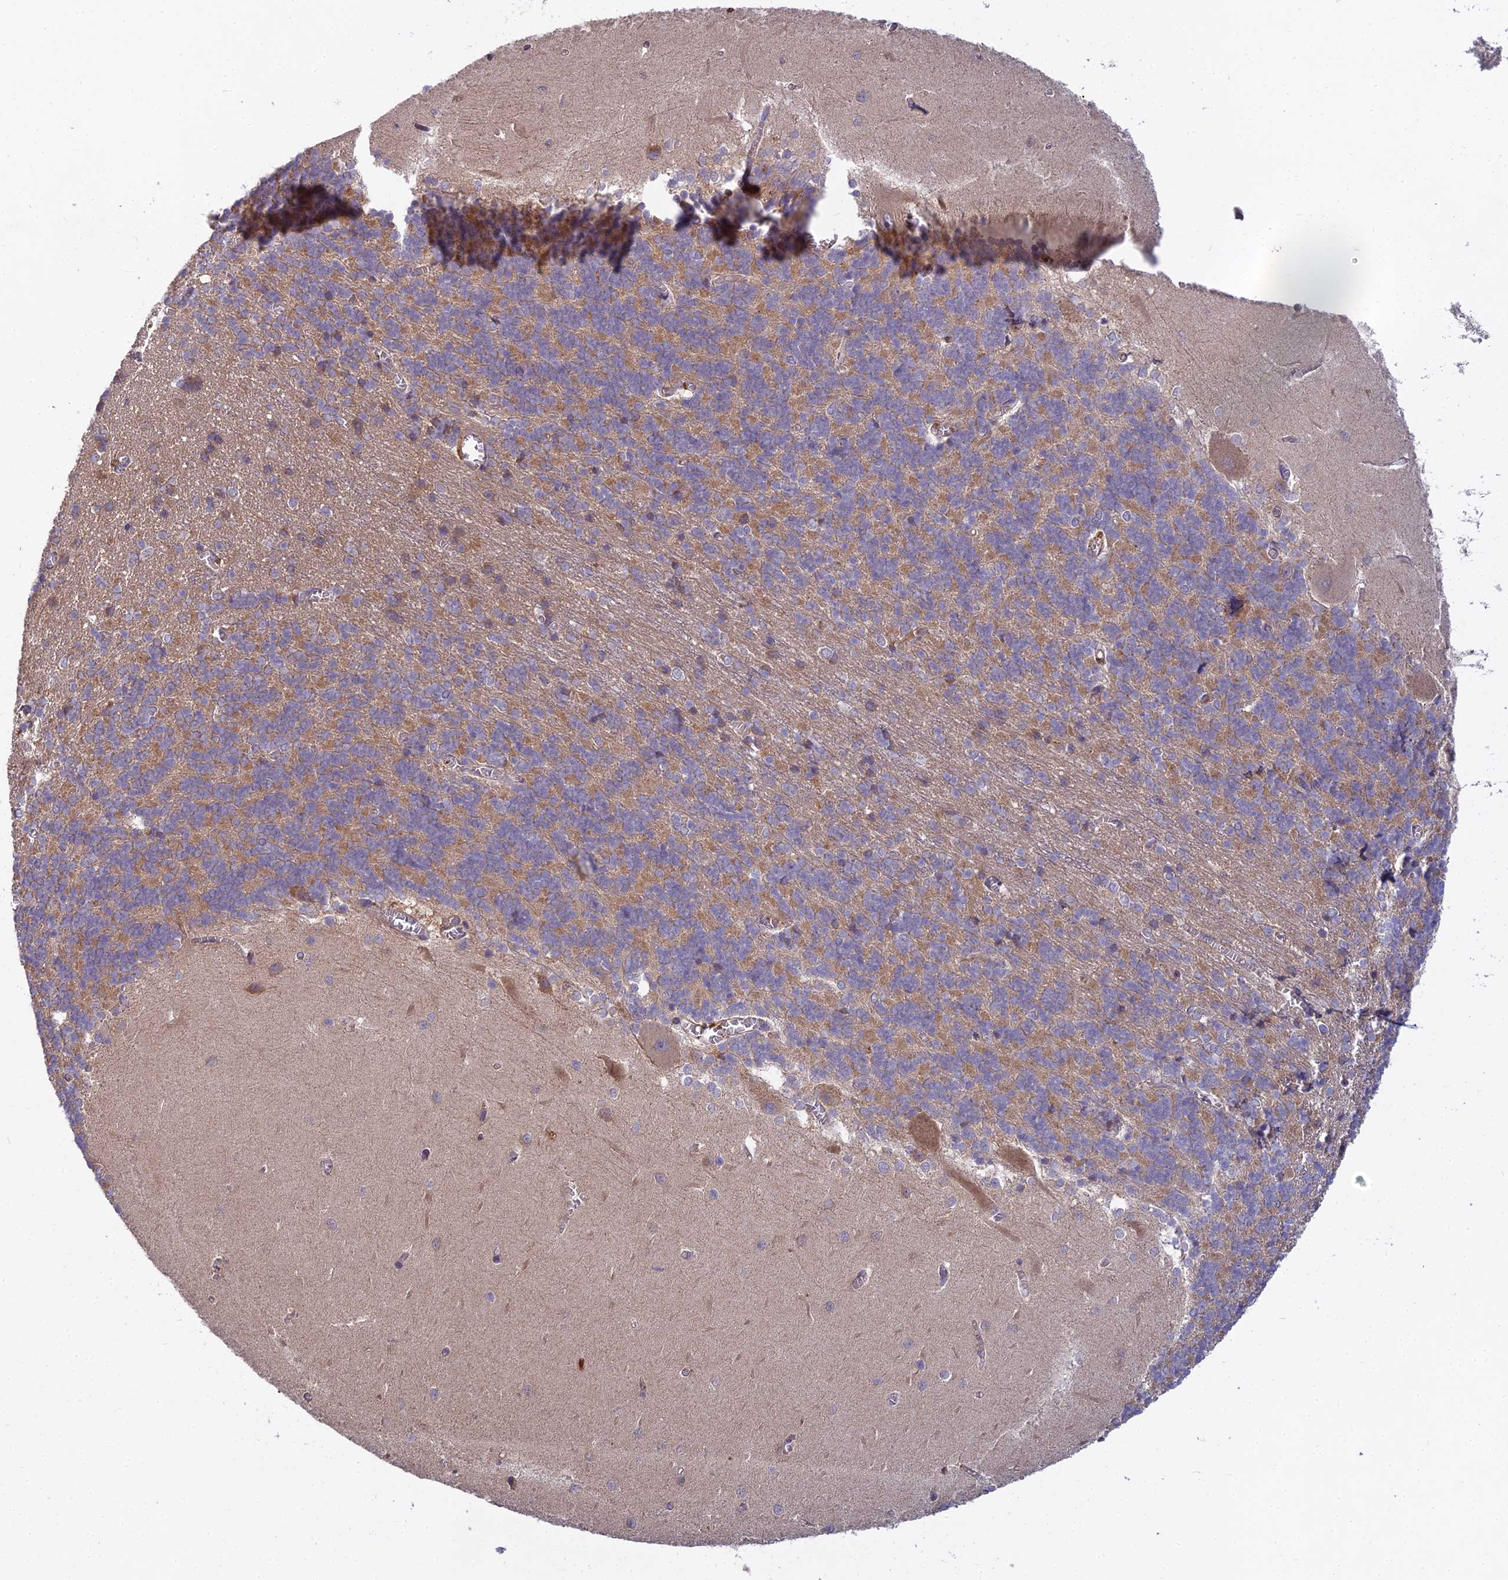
{"staining": {"intensity": "moderate", "quantity": "25%-75%", "location": "cytoplasmic/membranous"}, "tissue": "cerebellum", "cell_type": "Cells in granular layer", "image_type": "normal", "snomed": [{"axis": "morphology", "description": "Normal tissue, NOS"}, {"axis": "topography", "description": "Cerebellum"}], "caption": "DAB (3,3'-diaminobenzidine) immunohistochemical staining of unremarkable human cerebellum displays moderate cytoplasmic/membranous protein staining in about 25%-75% of cells in granular layer.", "gene": "CCDC167", "patient": {"sex": "male", "age": 37}}